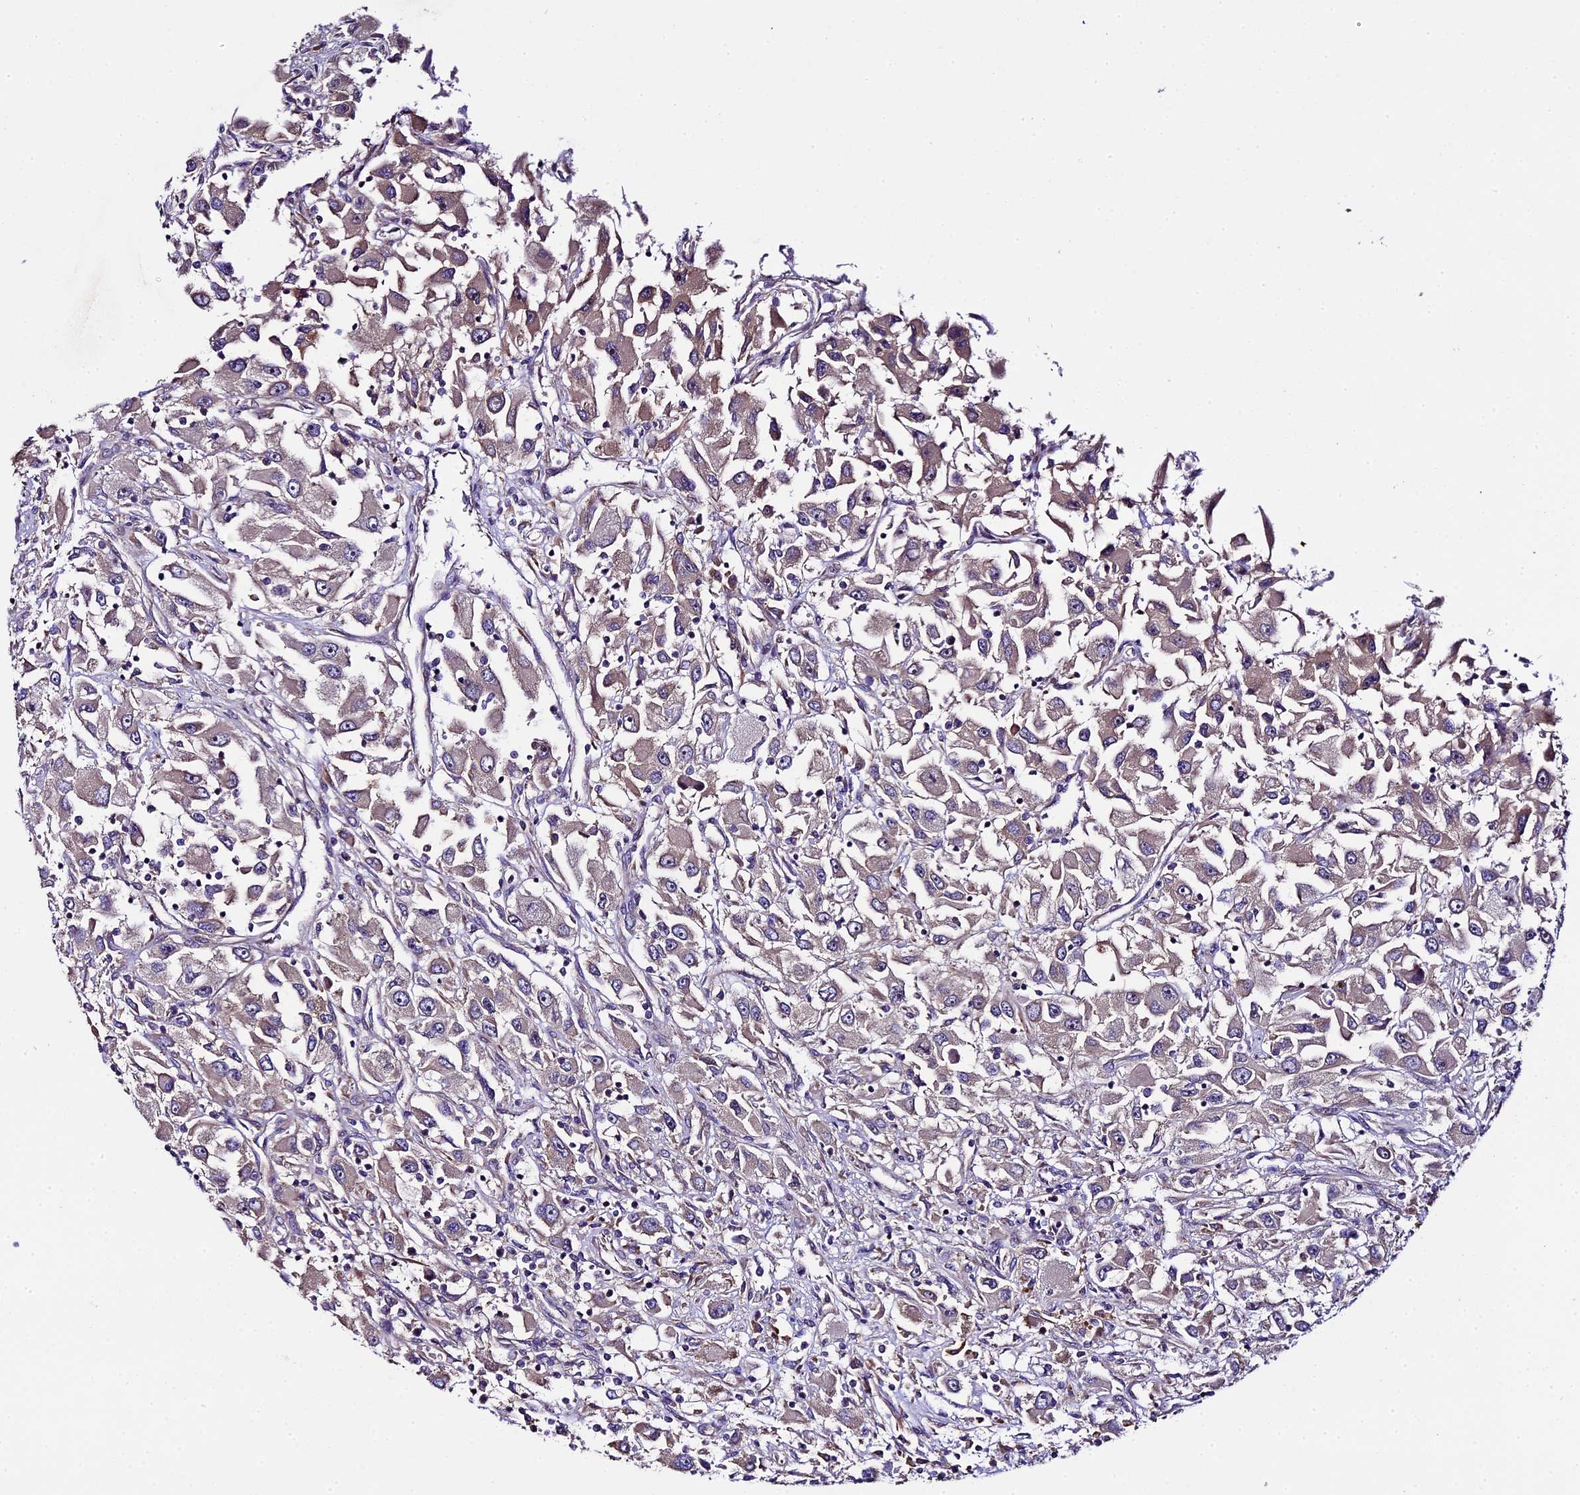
{"staining": {"intensity": "weak", "quantity": "<25%", "location": "cytoplasmic/membranous"}, "tissue": "renal cancer", "cell_type": "Tumor cells", "image_type": "cancer", "snomed": [{"axis": "morphology", "description": "Adenocarcinoma, NOS"}, {"axis": "topography", "description": "Kidney"}], "caption": "The photomicrograph demonstrates no significant expression in tumor cells of adenocarcinoma (renal). Nuclei are stained in blue.", "gene": "SPIRE1", "patient": {"sex": "female", "age": 52}}